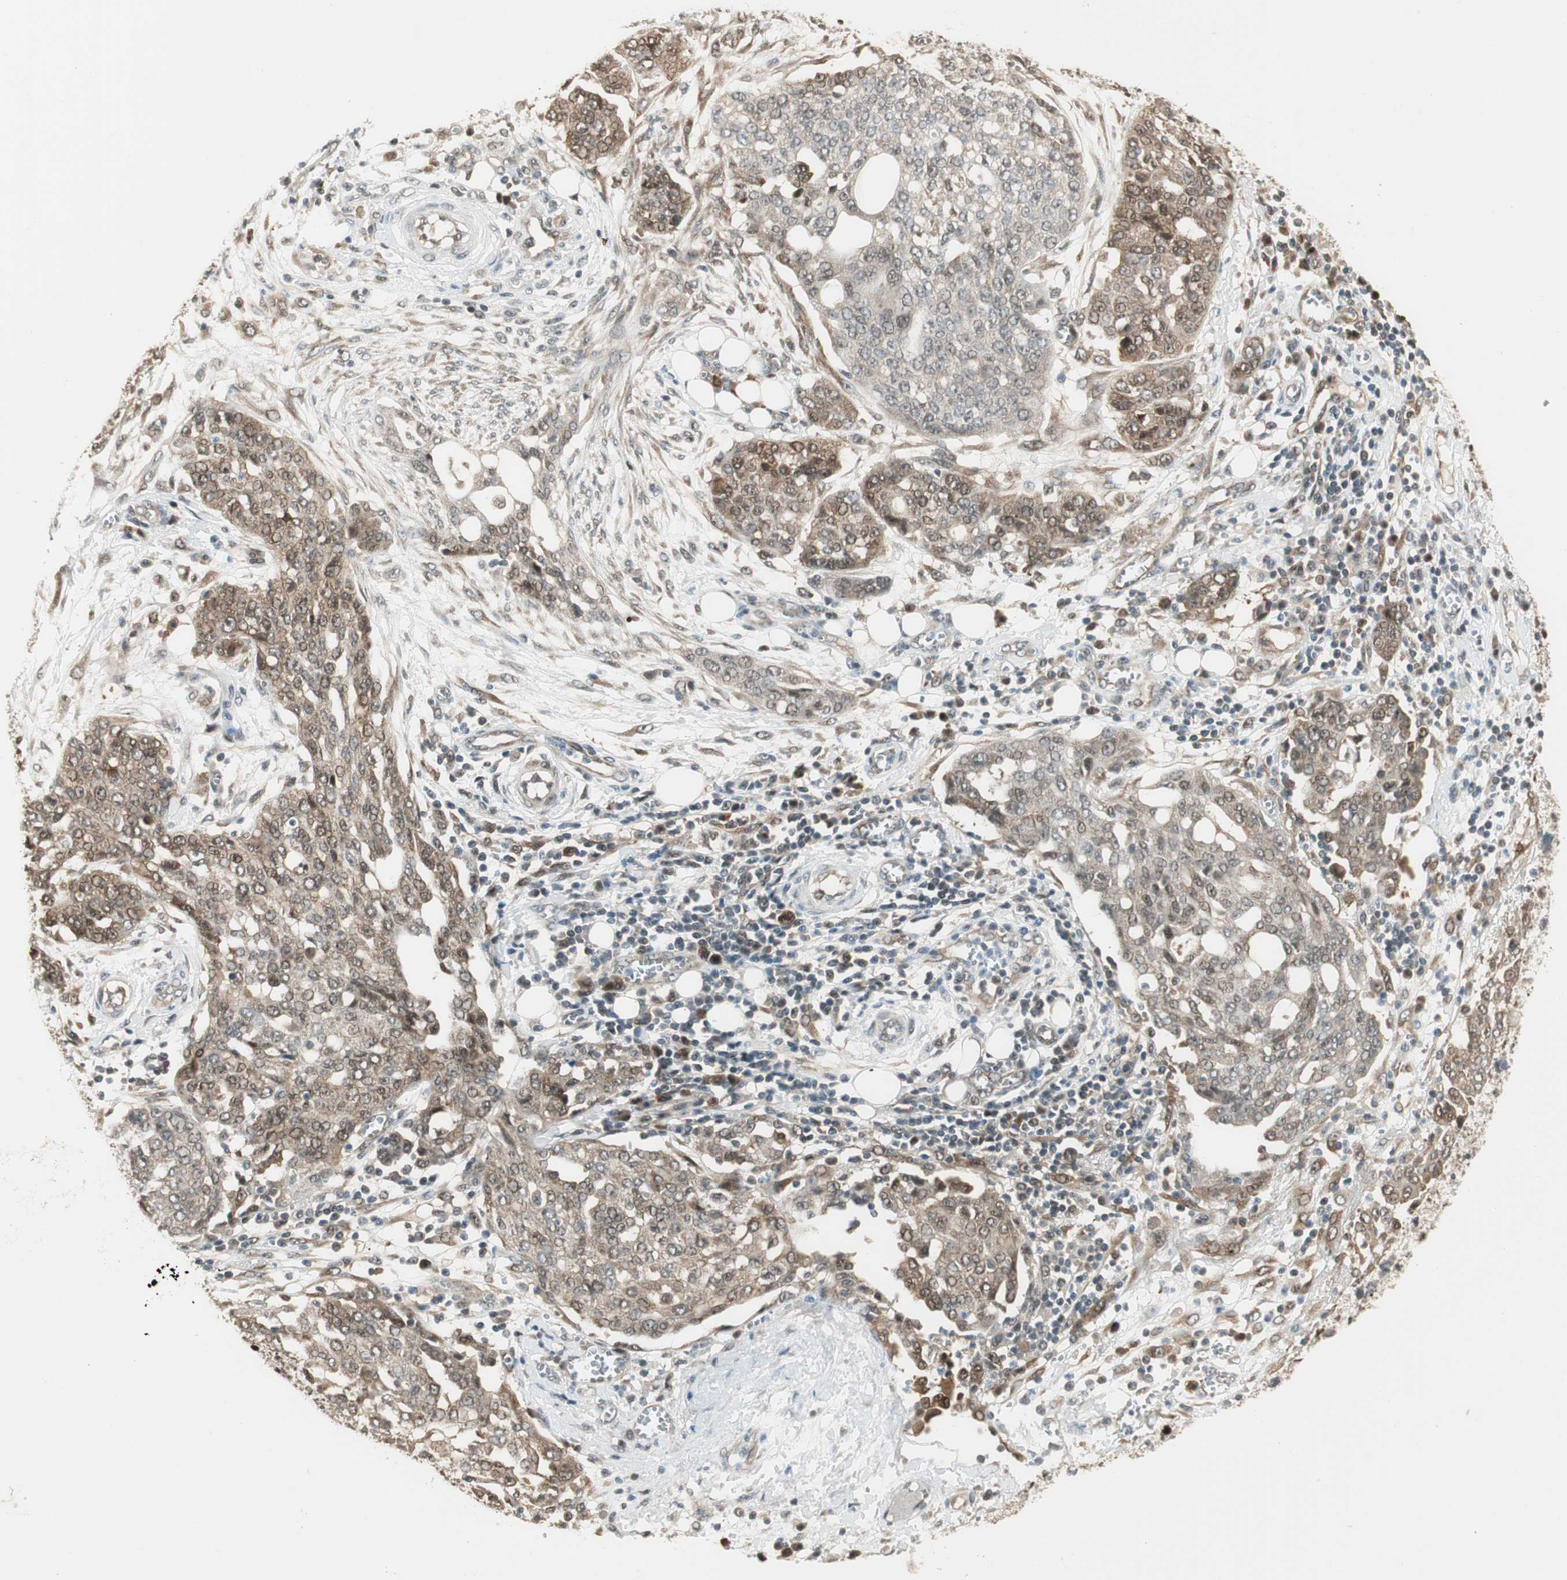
{"staining": {"intensity": "weak", "quantity": "25%-75%", "location": "cytoplasmic/membranous"}, "tissue": "ovarian cancer", "cell_type": "Tumor cells", "image_type": "cancer", "snomed": [{"axis": "morphology", "description": "Cystadenocarcinoma, serous, NOS"}, {"axis": "topography", "description": "Soft tissue"}, {"axis": "topography", "description": "Ovary"}], "caption": "Ovarian cancer was stained to show a protein in brown. There is low levels of weak cytoplasmic/membranous expression in about 25%-75% of tumor cells.", "gene": "IPO5", "patient": {"sex": "female", "age": 57}}